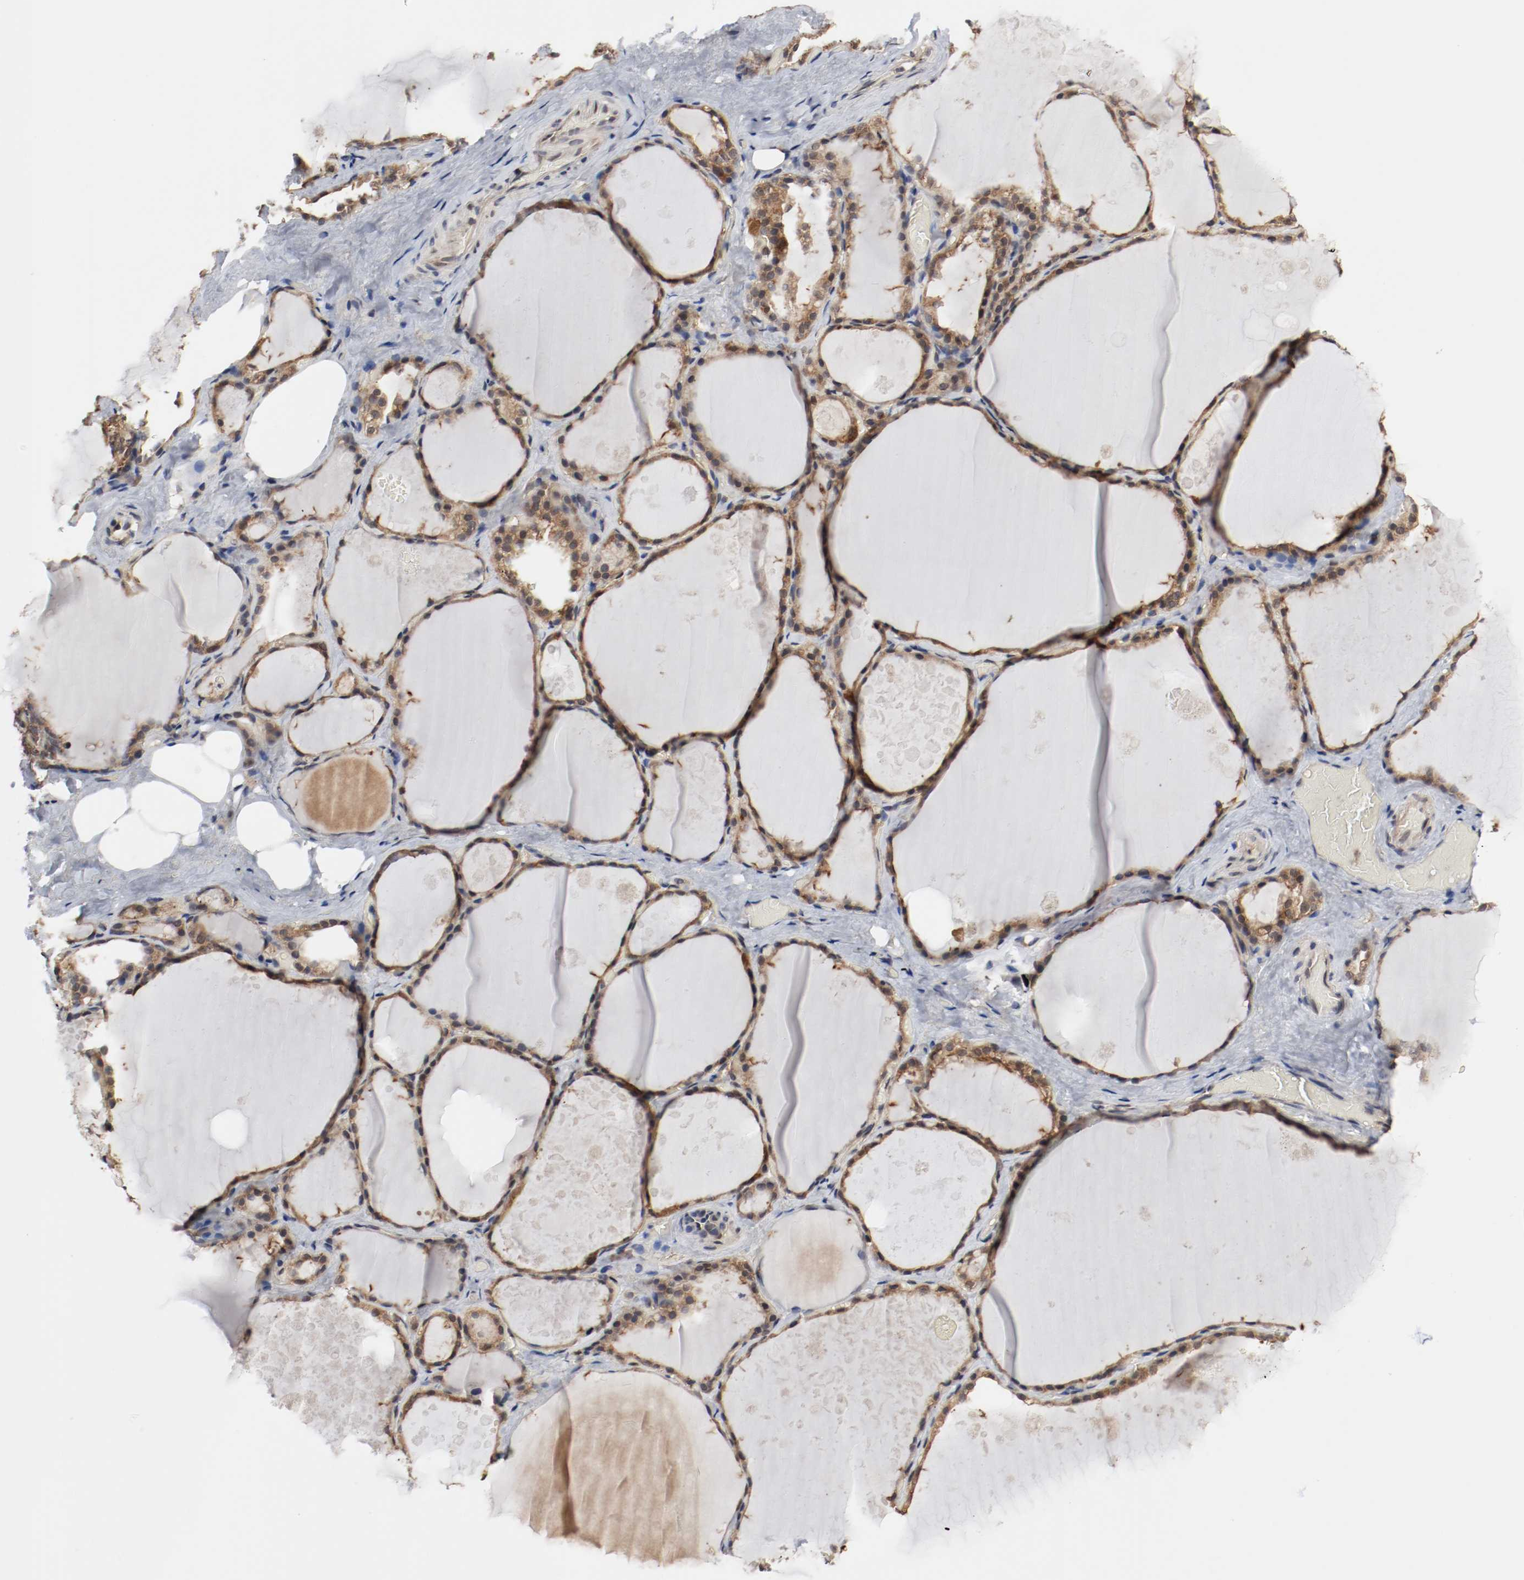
{"staining": {"intensity": "moderate", "quantity": ">75%", "location": "cytoplasmic/membranous"}, "tissue": "thyroid gland", "cell_type": "Glandular cells", "image_type": "normal", "snomed": [{"axis": "morphology", "description": "Normal tissue, NOS"}, {"axis": "topography", "description": "Thyroid gland"}], "caption": "Thyroid gland stained with immunohistochemistry demonstrates moderate cytoplasmic/membranous positivity in about >75% of glandular cells. The protein is stained brown, and the nuclei are stained in blue (DAB (3,3'-diaminobenzidine) IHC with brightfield microscopy, high magnification).", "gene": "AFG3L2", "patient": {"sex": "male", "age": 61}}